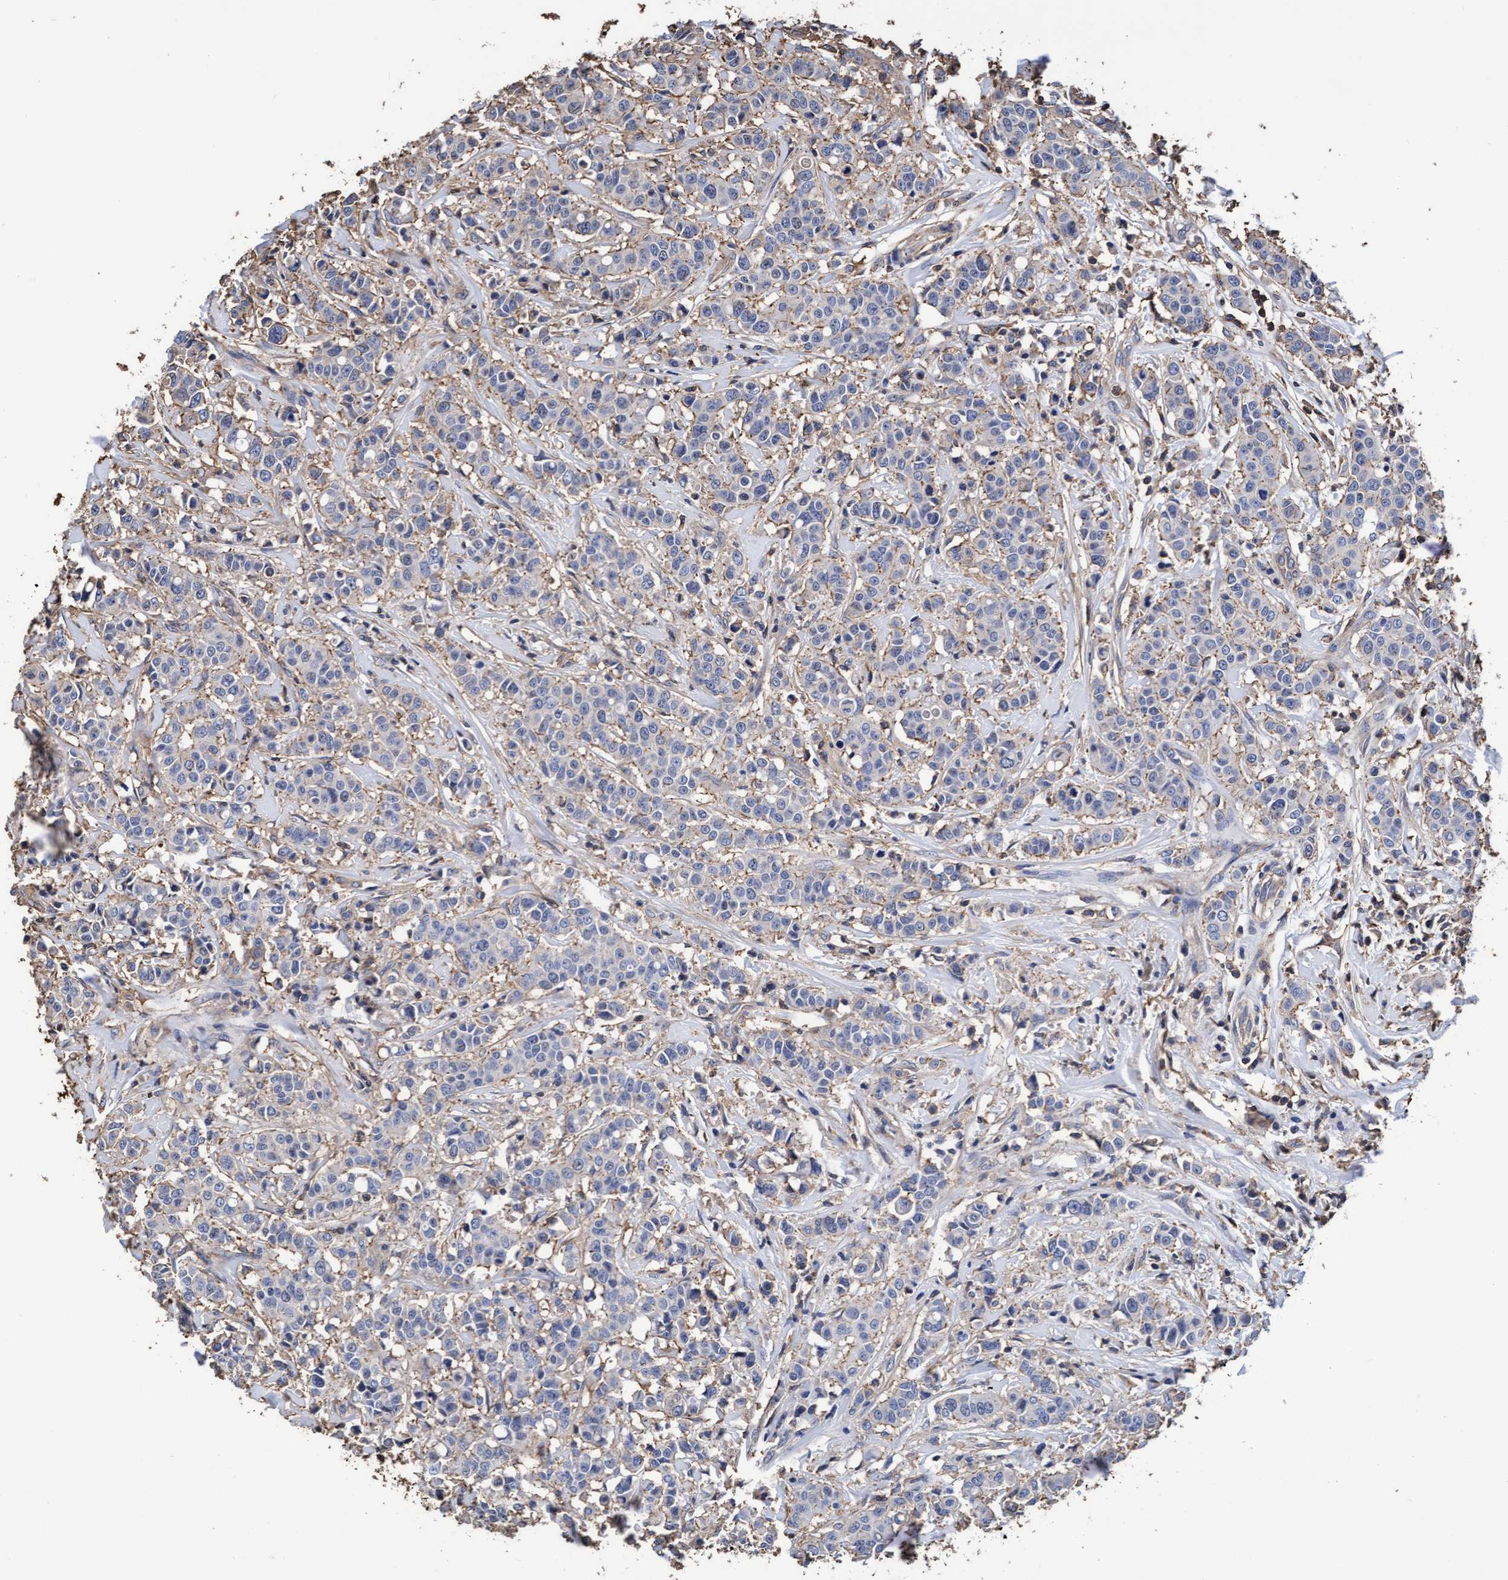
{"staining": {"intensity": "weak", "quantity": "<25%", "location": "cytoplasmic/membranous"}, "tissue": "breast cancer", "cell_type": "Tumor cells", "image_type": "cancer", "snomed": [{"axis": "morphology", "description": "Duct carcinoma"}, {"axis": "topography", "description": "Breast"}], "caption": "The immunohistochemistry (IHC) micrograph has no significant positivity in tumor cells of breast cancer tissue.", "gene": "GRHPR", "patient": {"sex": "female", "age": 27}}